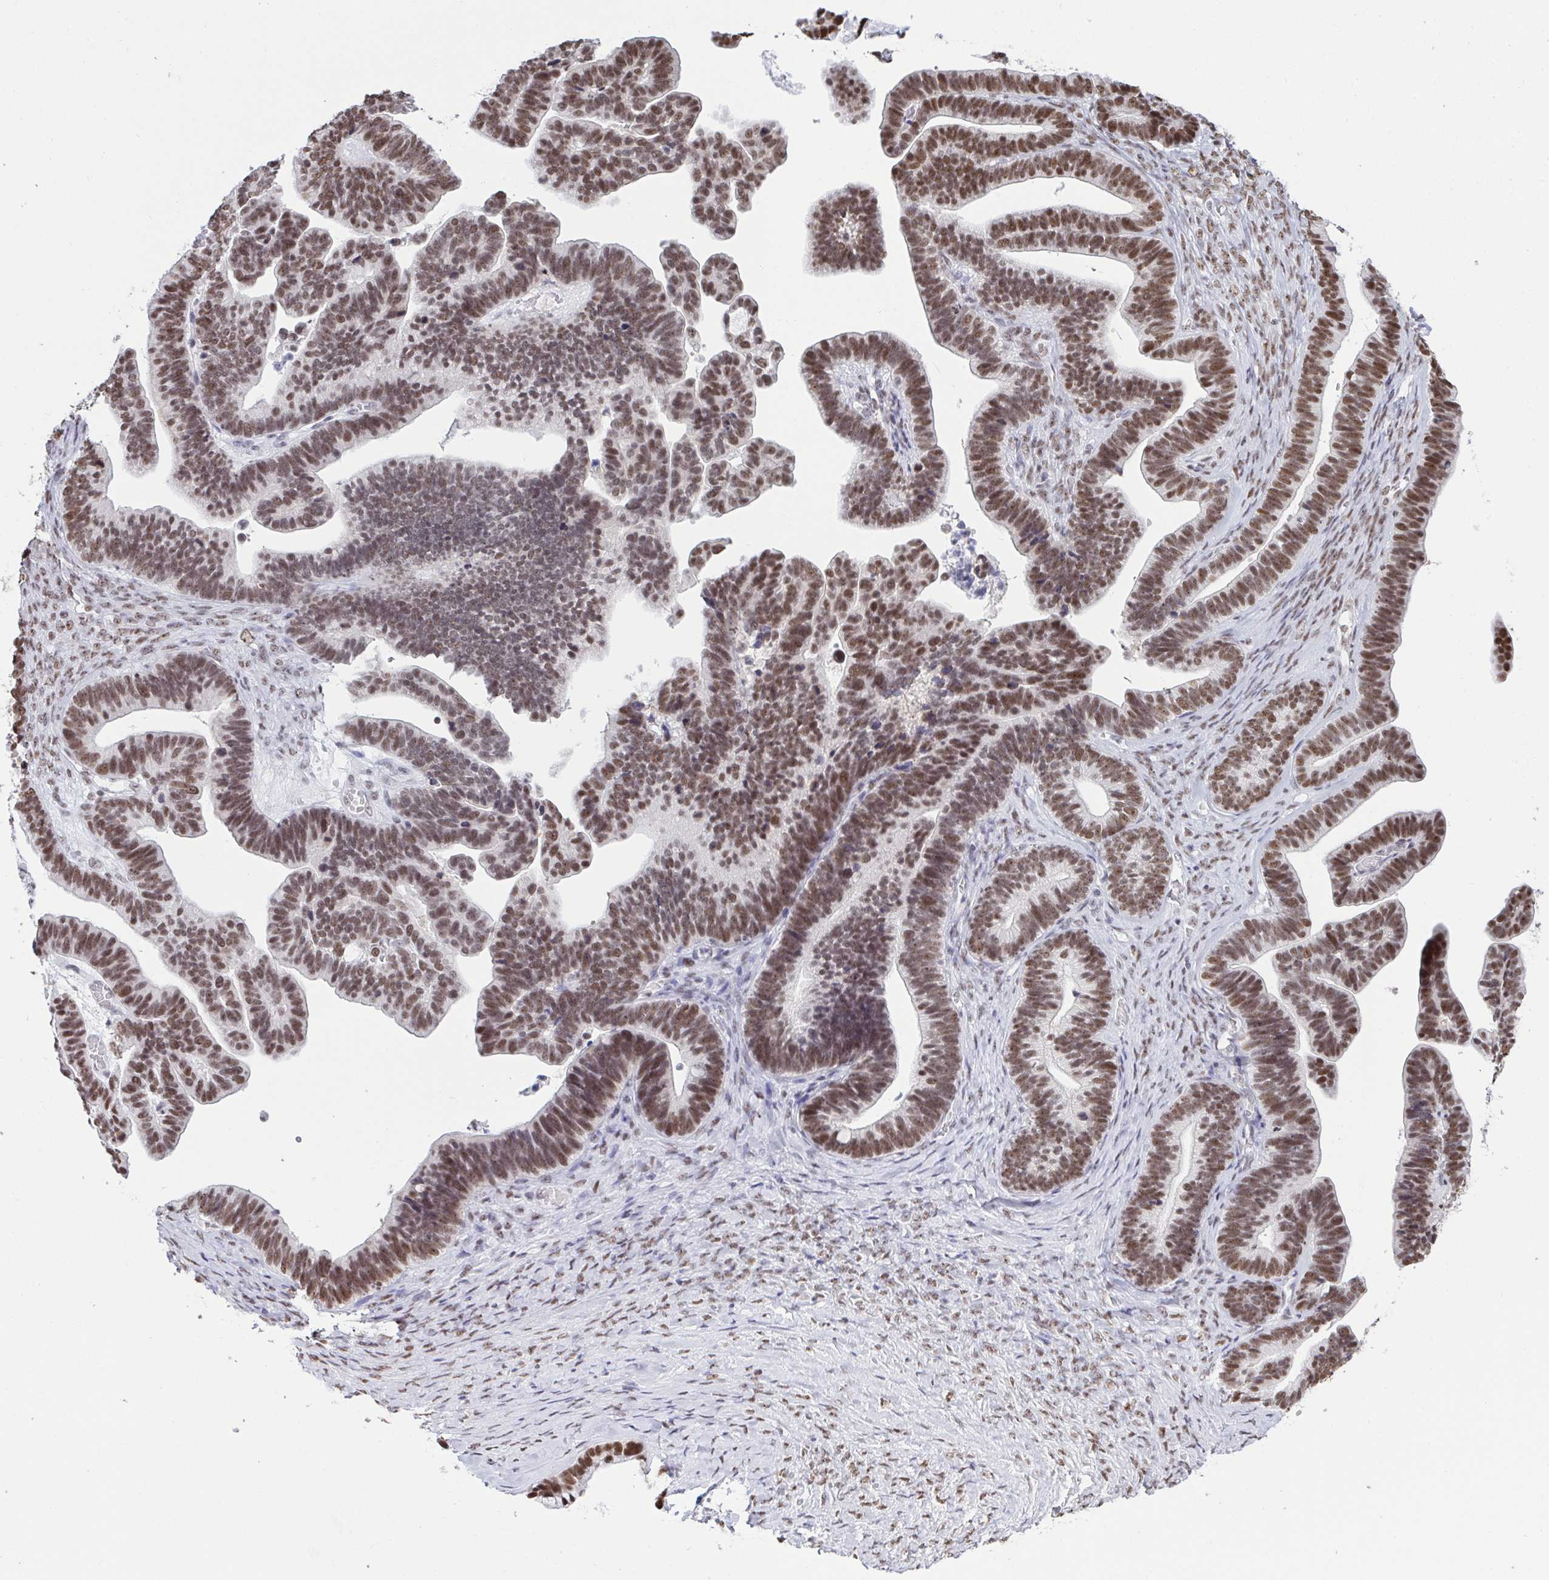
{"staining": {"intensity": "moderate", "quantity": ">75%", "location": "nuclear"}, "tissue": "ovarian cancer", "cell_type": "Tumor cells", "image_type": "cancer", "snomed": [{"axis": "morphology", "description": "Cystadenocarcinoma, serous, NOS"}, {"axis": "topography", "description": "Ovary"}], "caption": "Protein expression analysis of human ovarian serous cystadenocarcinoma reveals moderate nuclear staining in about >75% of tumor cells. Immunohistochemistry (ihc) stains the protein of interest in brown and the nuclei are stained blue.", "gene": "SUPT16H", "patient": {"sex": "female", "age": 56}}